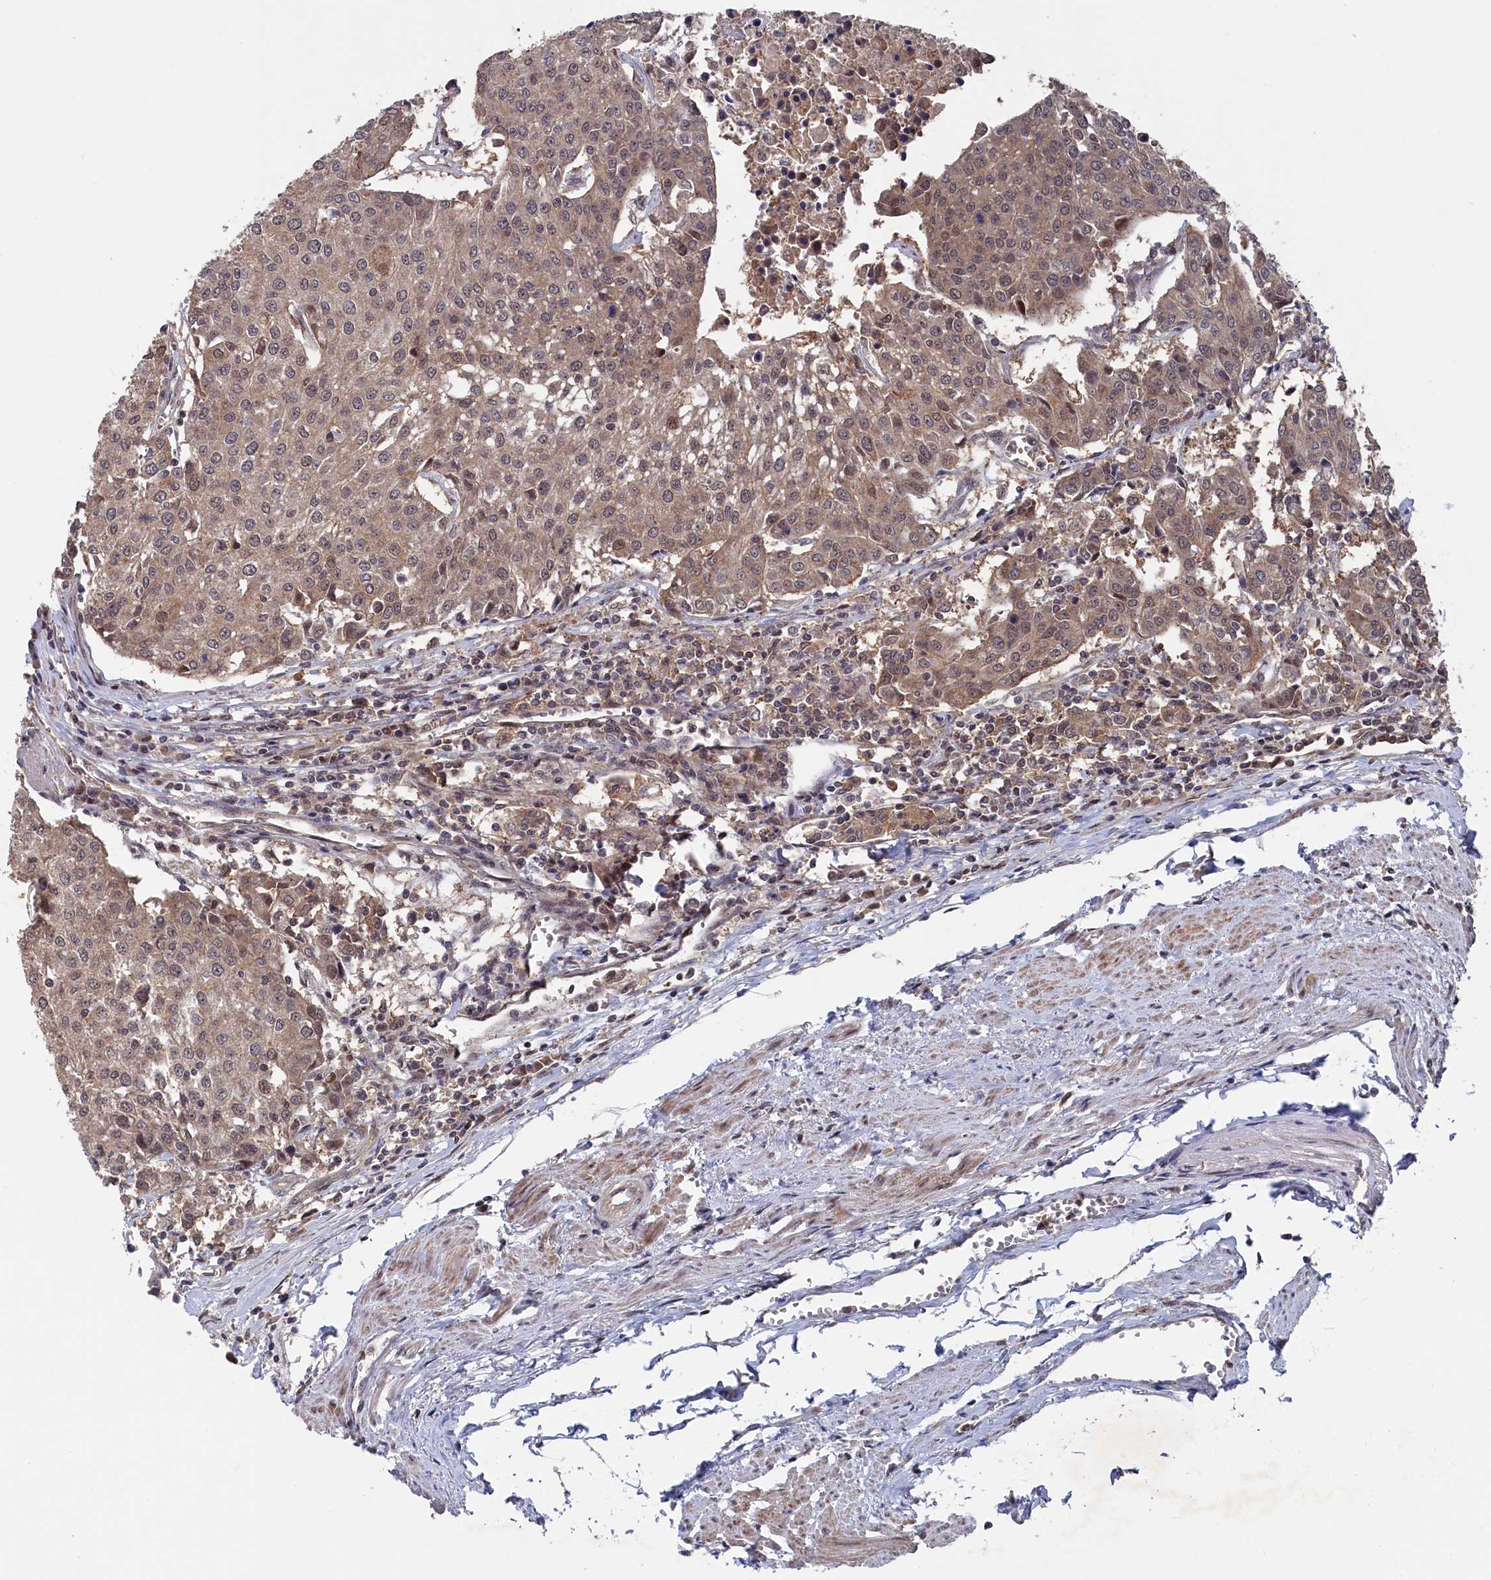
{"staining": {"intensity": "weak", "quantity": ">75%", "location": "cytoplasmic/membranous,nuclear"}, "tissue": "urothelial cancer", "cell_type": "Tumor cells", "image_type": "cancer", "snomed": [{"axis": "morphology", "description": "Urothelial carcinoma, High grade"}, {"axis": "topography", "description": "Urinary bladder"}], "caption": "IHC histopathology image of human urothelial cancer stained for a protein (brown), which exhibits low levels of weak cytoplasmic/membranous and nuclear positivity in approximately >75% of tumor cells.", "gene": "TMC5", "patient": {"sex": "female", "age": 85}}